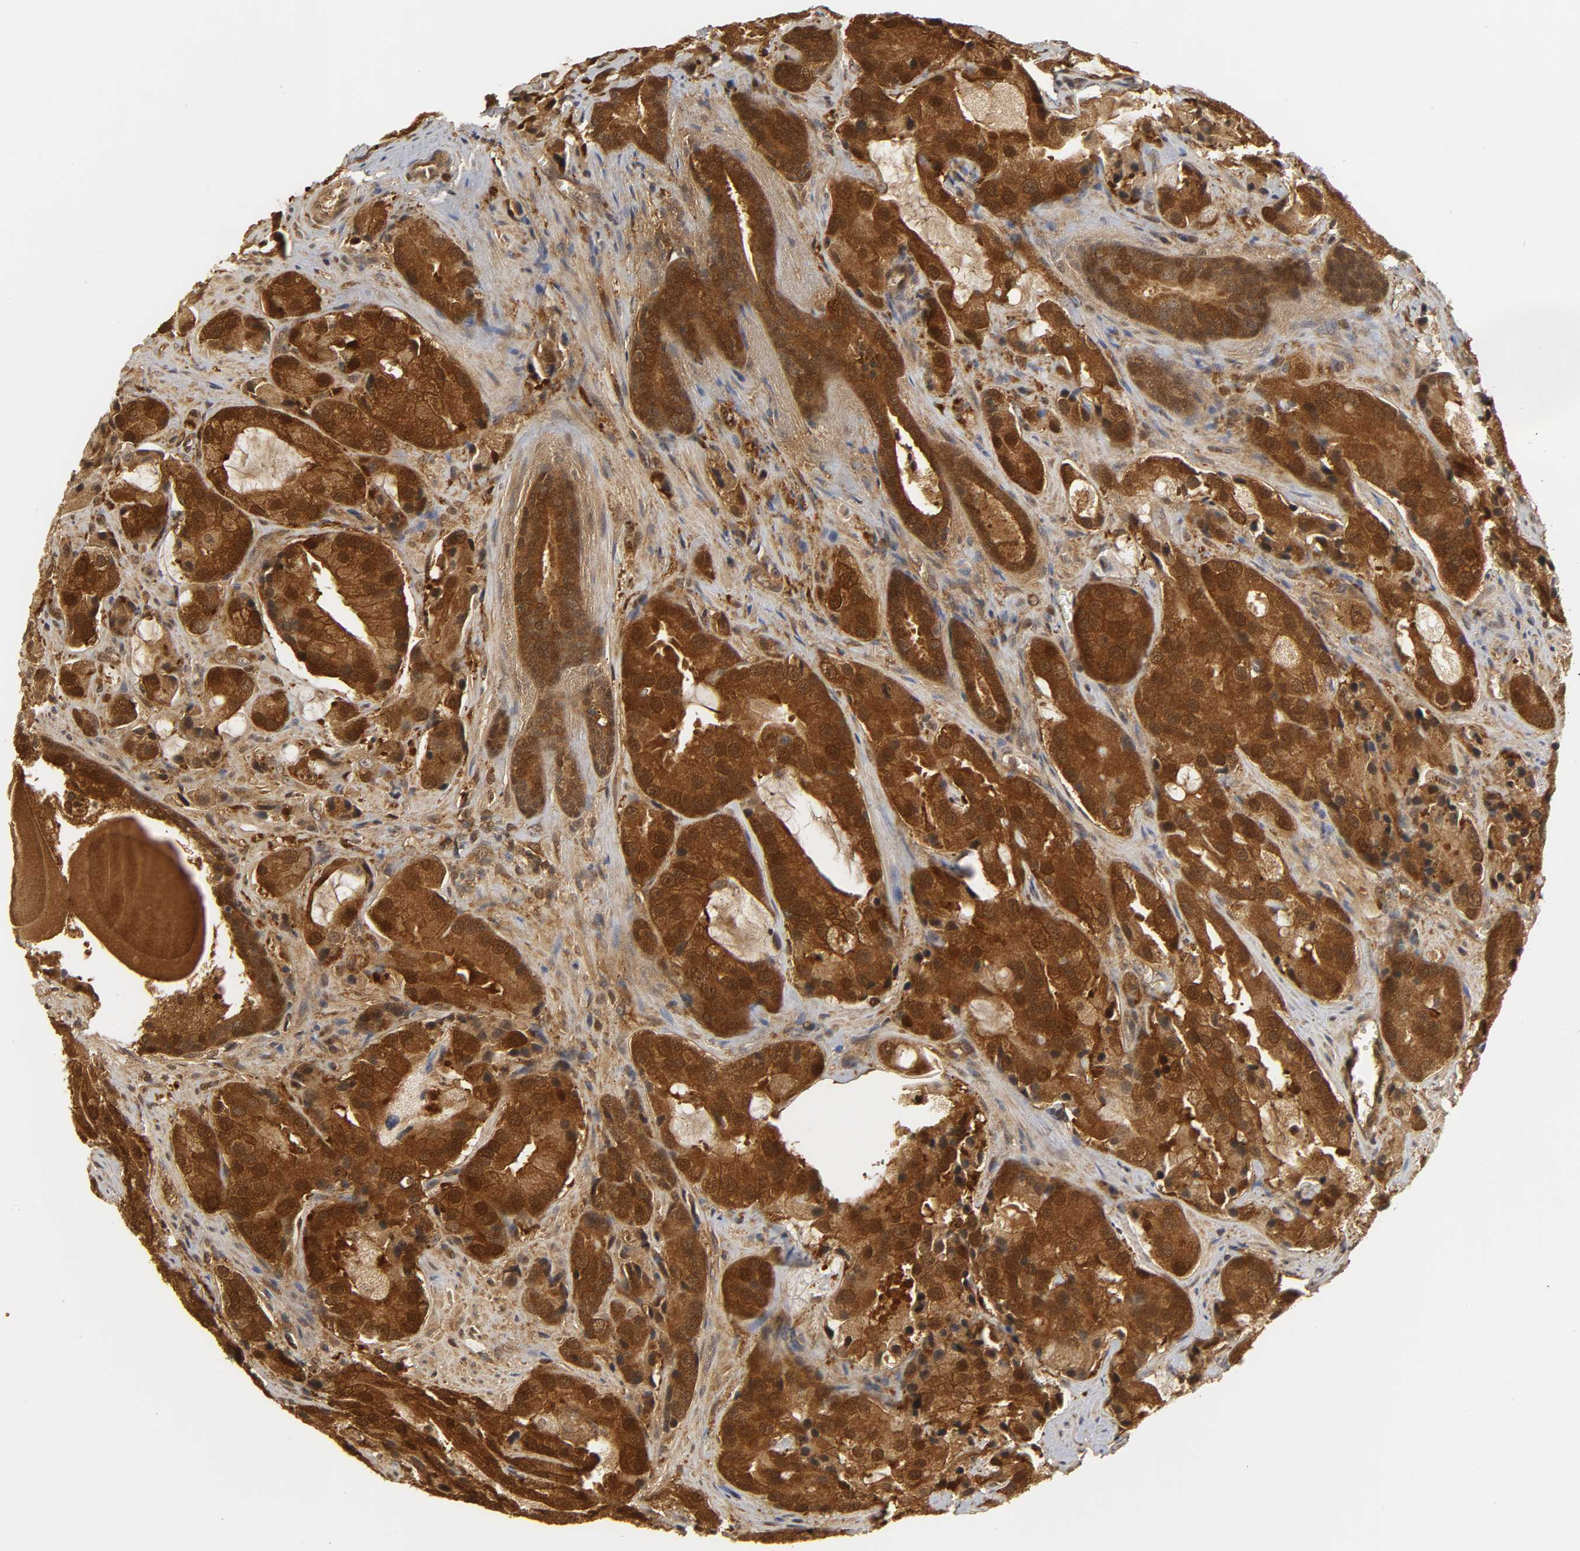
{"staining": {"intensity": "strong", "quantity": ">75%", "location": "cytoplasmic/membranous,nuclear"}, "tissue": "prostate cancer", "cell_type": "Tumor cells", "image_type": "cancer", "snomed": [{"axis": "morphology", "description": "Adenocarcinoma, High grade"}, {"axis": "topography", "description": "Prostate"}], "caption": "This micrograph shows IHC staining of human prostate high-grade adenocarcinoma, with high strong cytoplasmic/membranous and nuclear expression in about >75% of tumor cells.", "gene": "PARK7", "patient": {"sex": "male", "age": 70}}